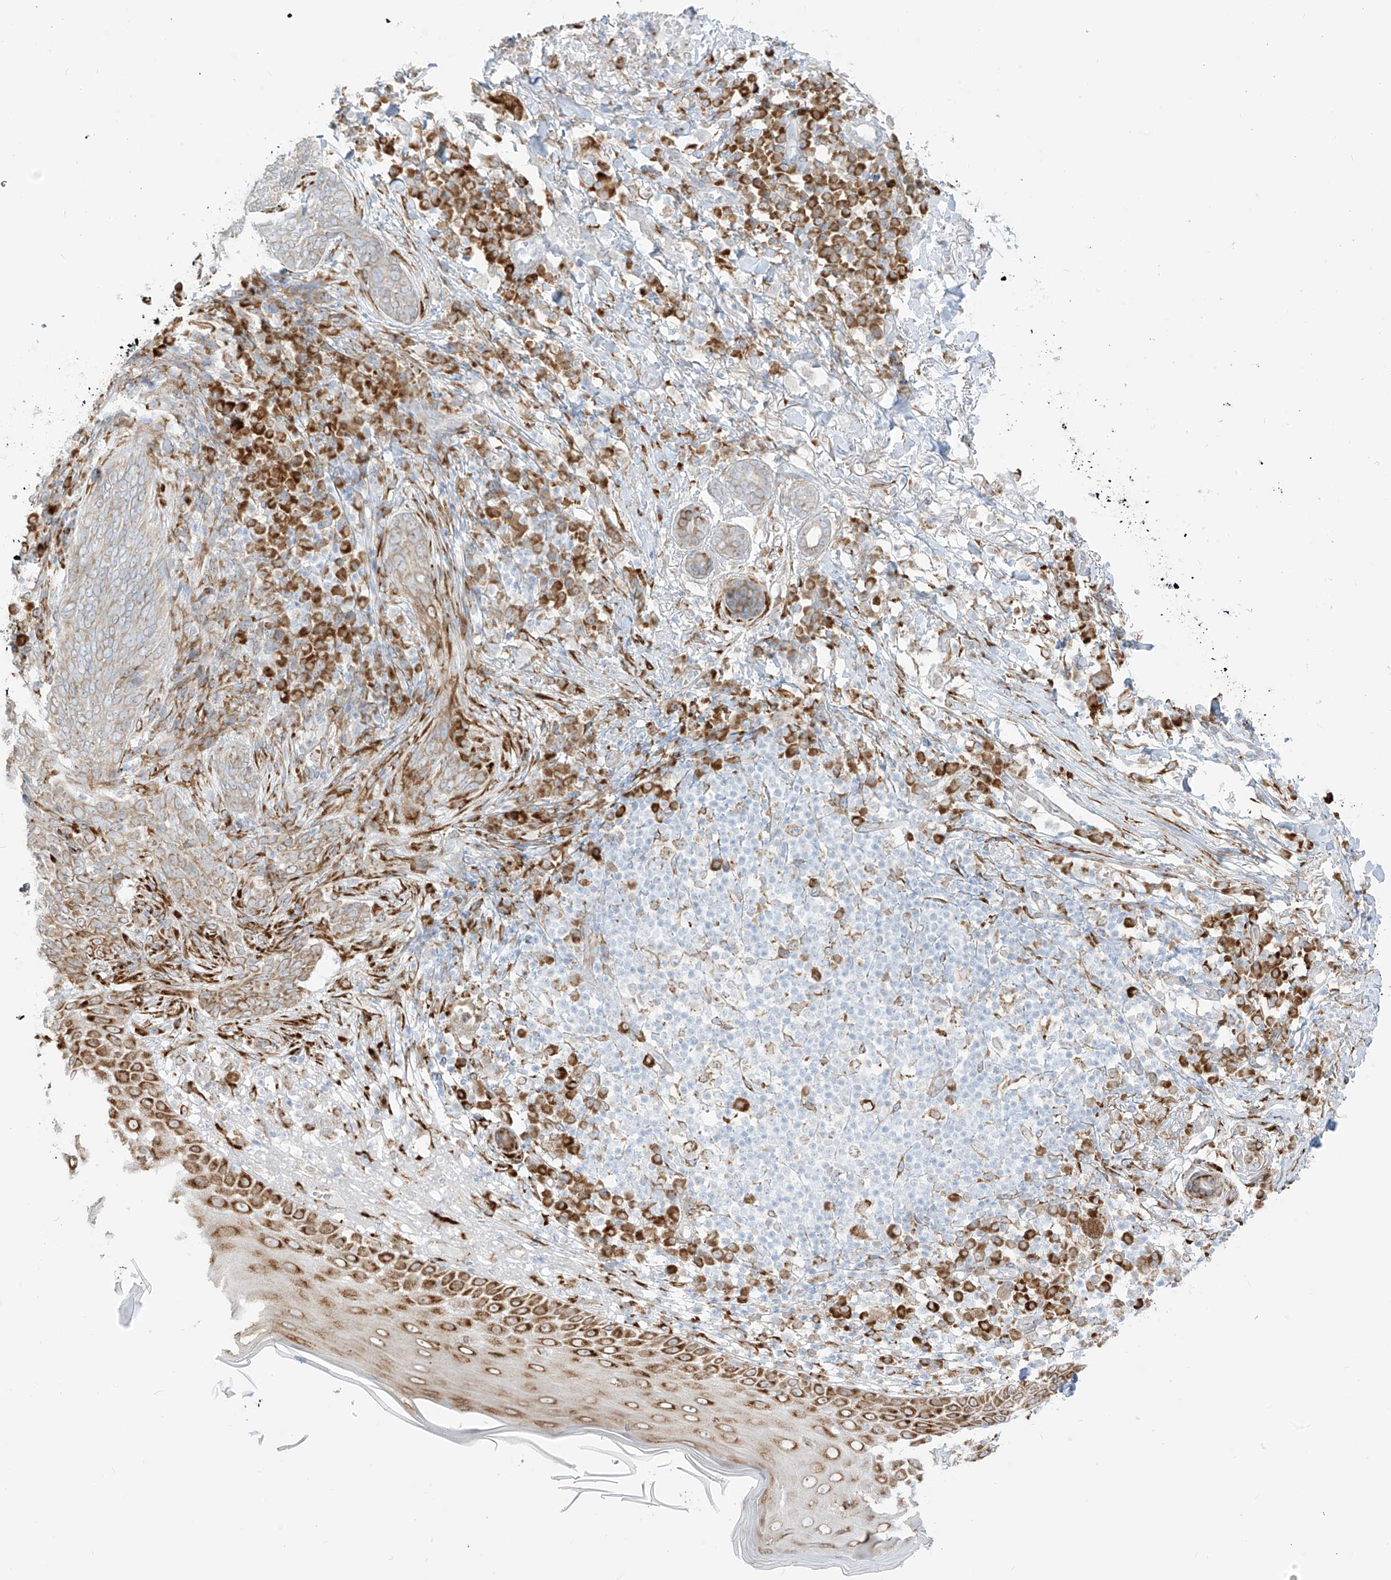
{"staining": {"intensity": "weak", "quantity": "<25%", "location": "cytoplasmic/membranous"}, "tissue": "skin cancer", "cell_type": "Tumor cells", "image_type": "cancer", "snomed": [{"axis": "morphology", "description": "Basal cell carcinoma"}, {"axis": "topography", "description": "Skin"}], "caption": "Tumor cells show no significant protein expression in basal cell carcinoma (skin).", "gene": "LRRC59", "patient": {"sex": "male", "age": 85}}